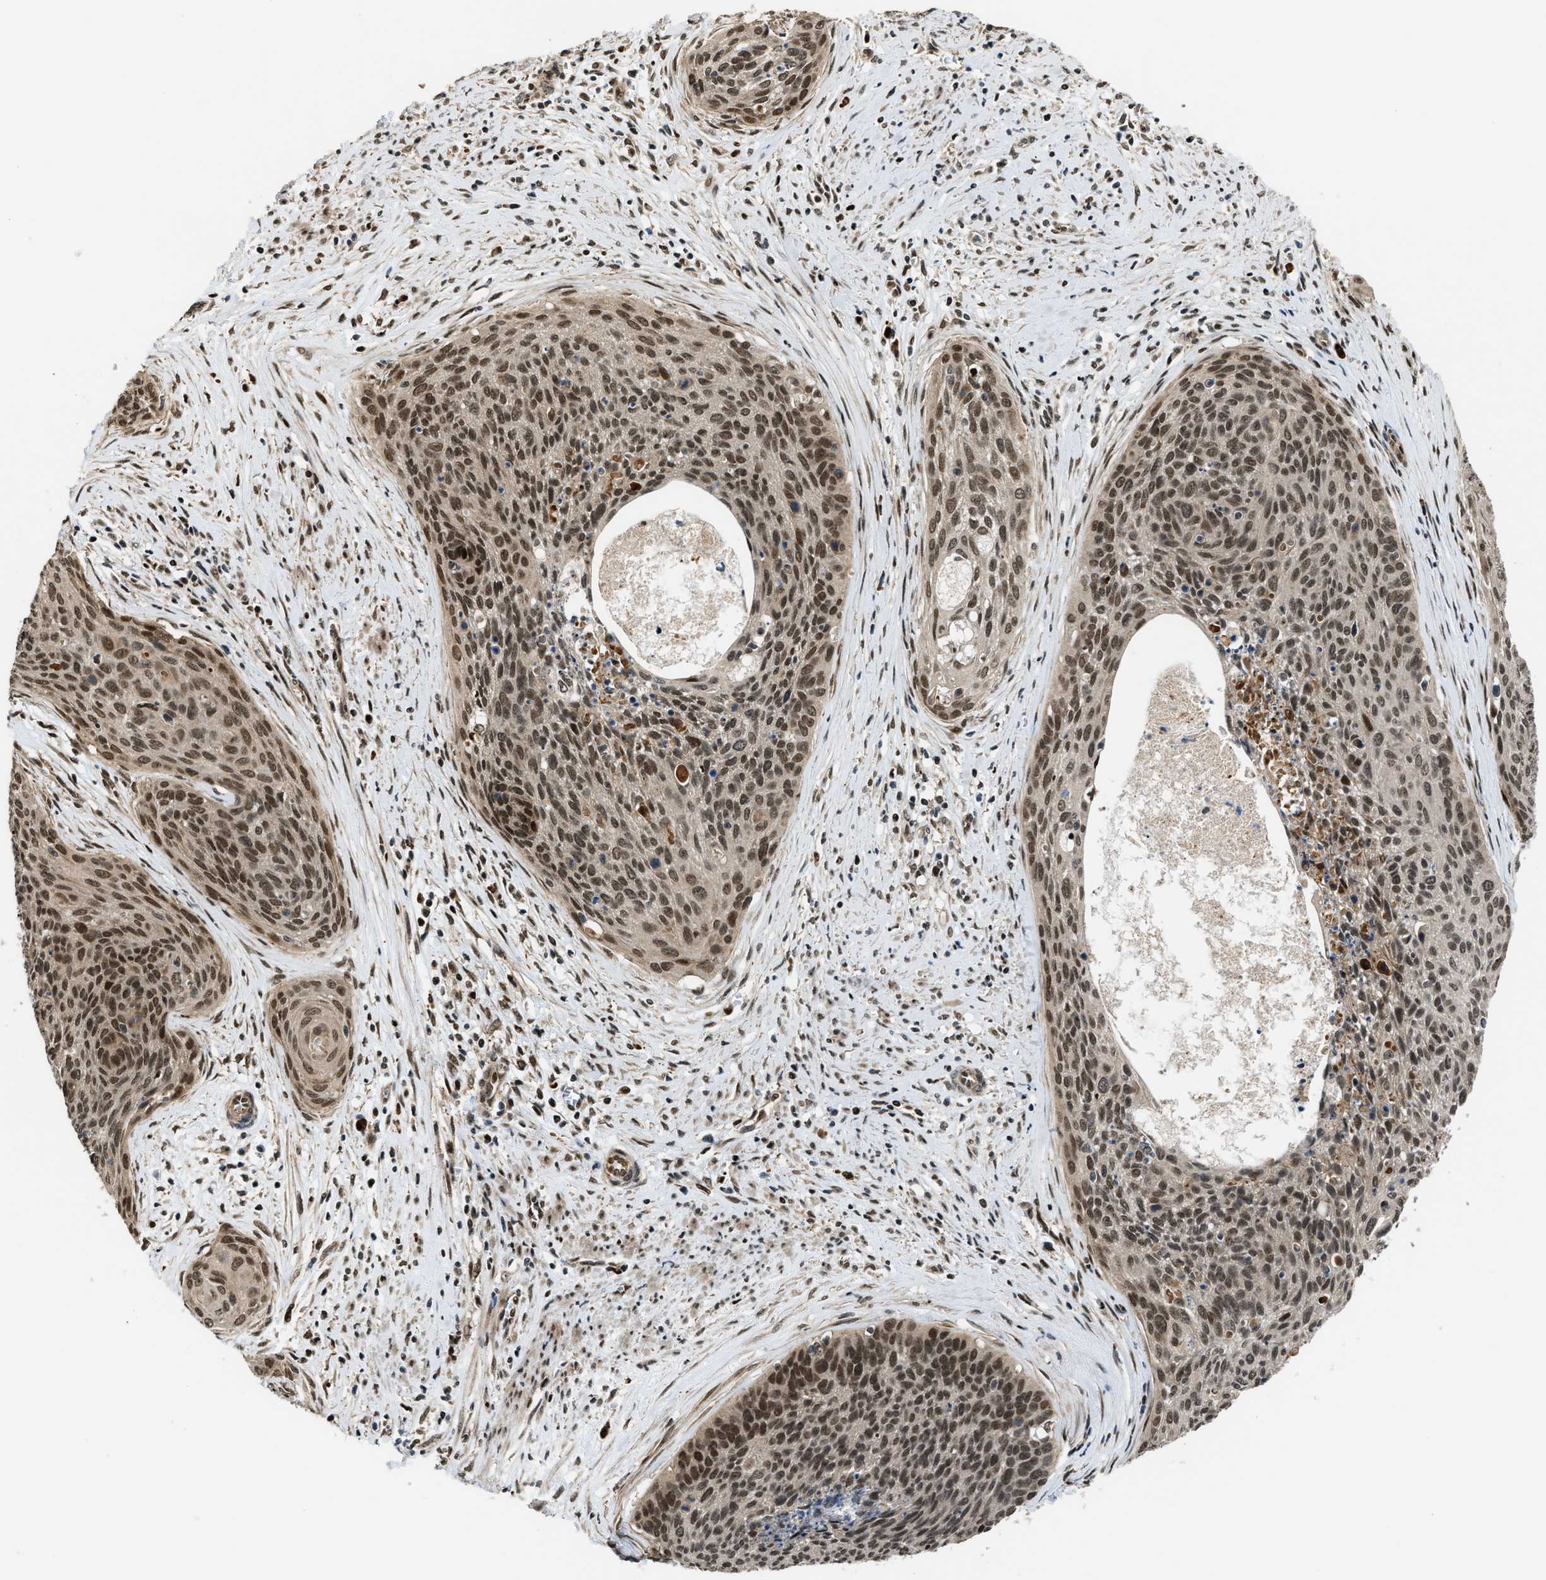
{"staining": {"intensity": "moderate", "quantity": ">75%", "location": "nuclear"}, "tissue": "cervical cancer", "cell_type": "Tumor cells", "image_type": "cancer", "snomed": [{"axis": "morphology", "description": "Squamous cell carcinoma, NOS"}, {"axis": "topography", "description": "Cervix"}], "caption": "Immunohistochemical staining of cervical squamous cell carcinoma exhibits medium levels of moderate nuclear protein staining in approximately >75% of tumor cells. Nuclei are stained in blue.", "gene": "SERTAD2", "patient": {"sex": "female", "age": 55}}